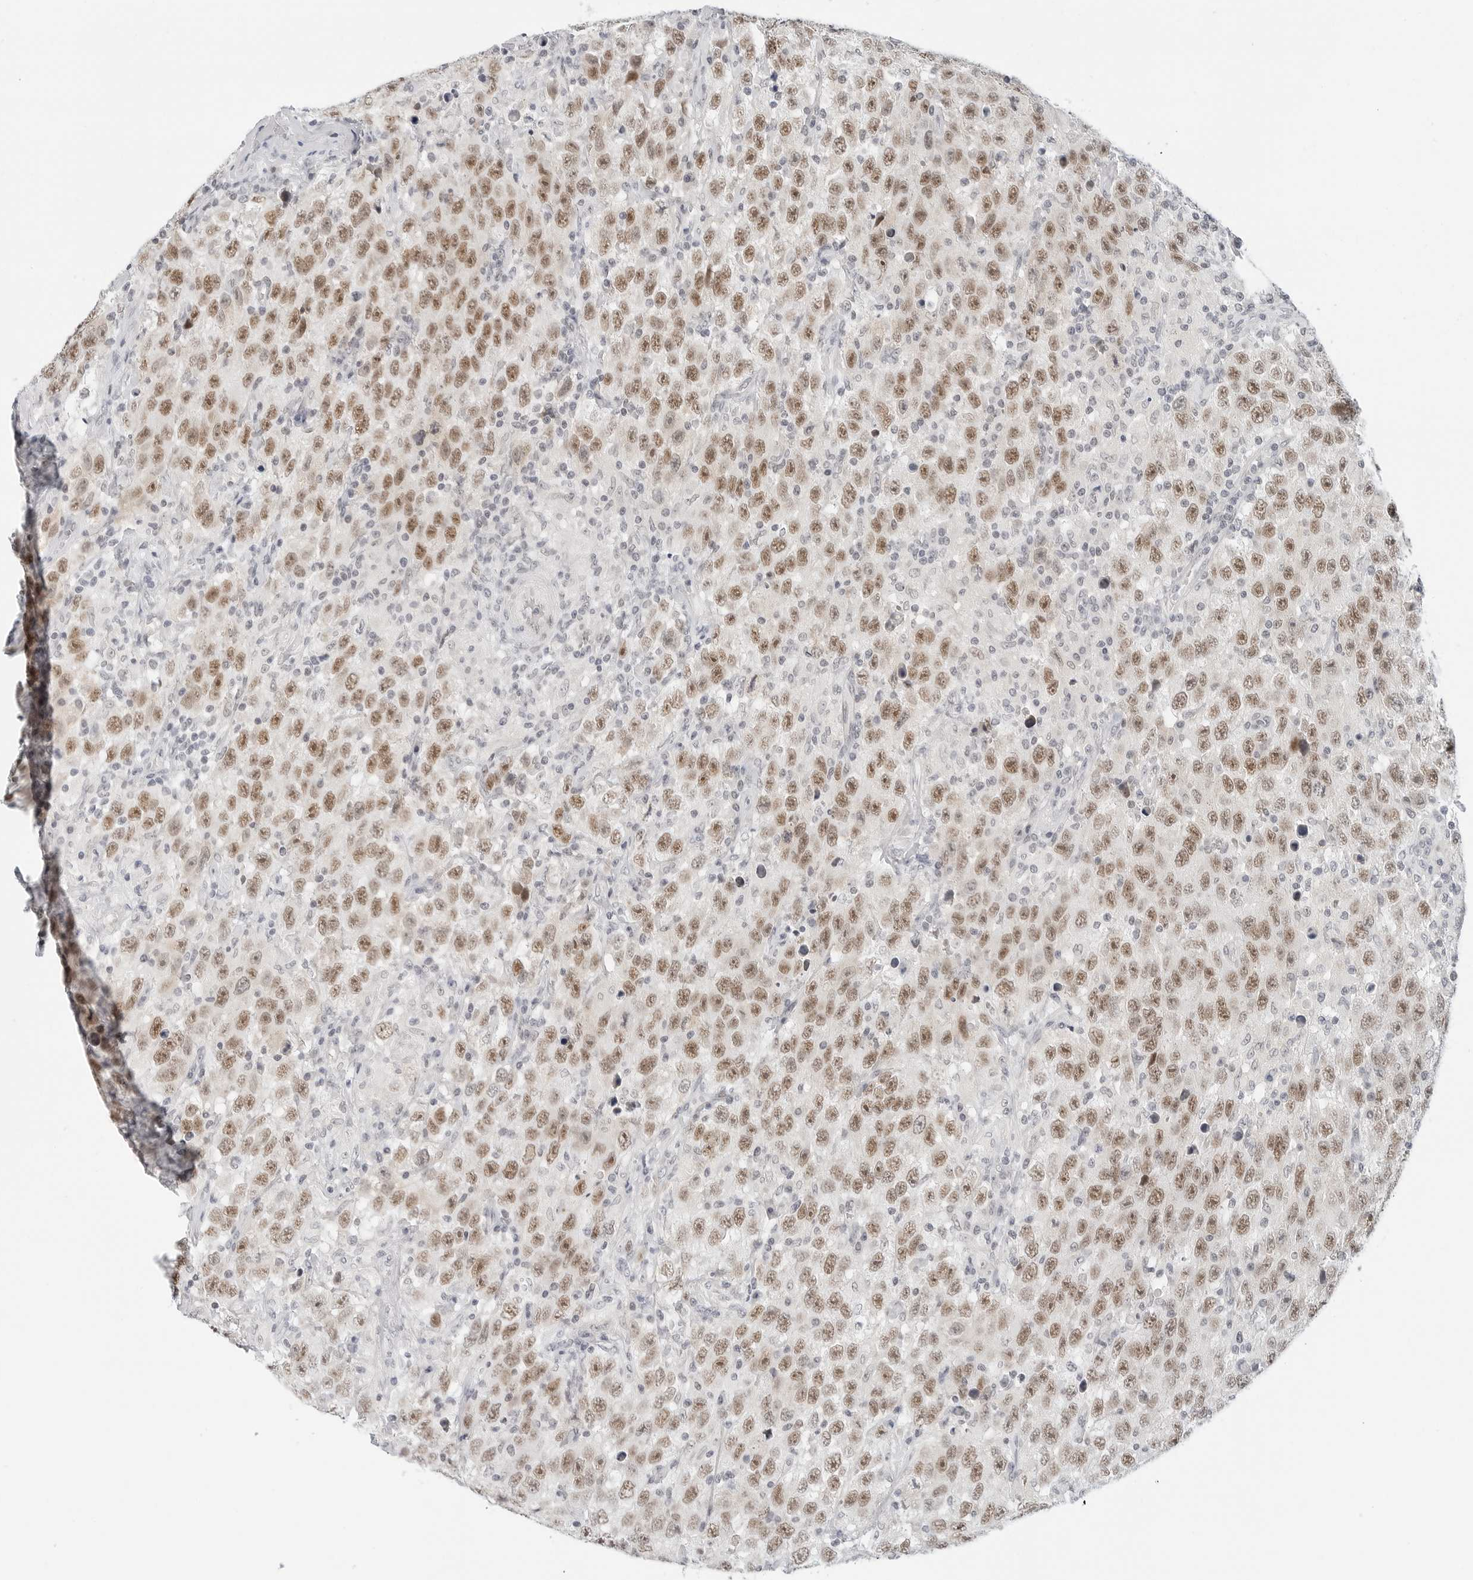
{"staining": {"intensity": "moderate", "quantity": ">75%", "location": "nuclear"}, "tissue": "testis cancer", "cell_type": "Tumor cells", "image_type": "cancer", "snomed": [{"axis": "morphology", "description": "Seminoma, NOS"}, {"axis": "topography", "description": "Testis"}], "caption": "Immunohistochemical staining of testis cancer (seminoma) reveals medium levels of moderate nuclear protein staining in about >75% of tumor cells.", "gene": "TSEN2", "patient": {"sex": "male", "age": 65}}